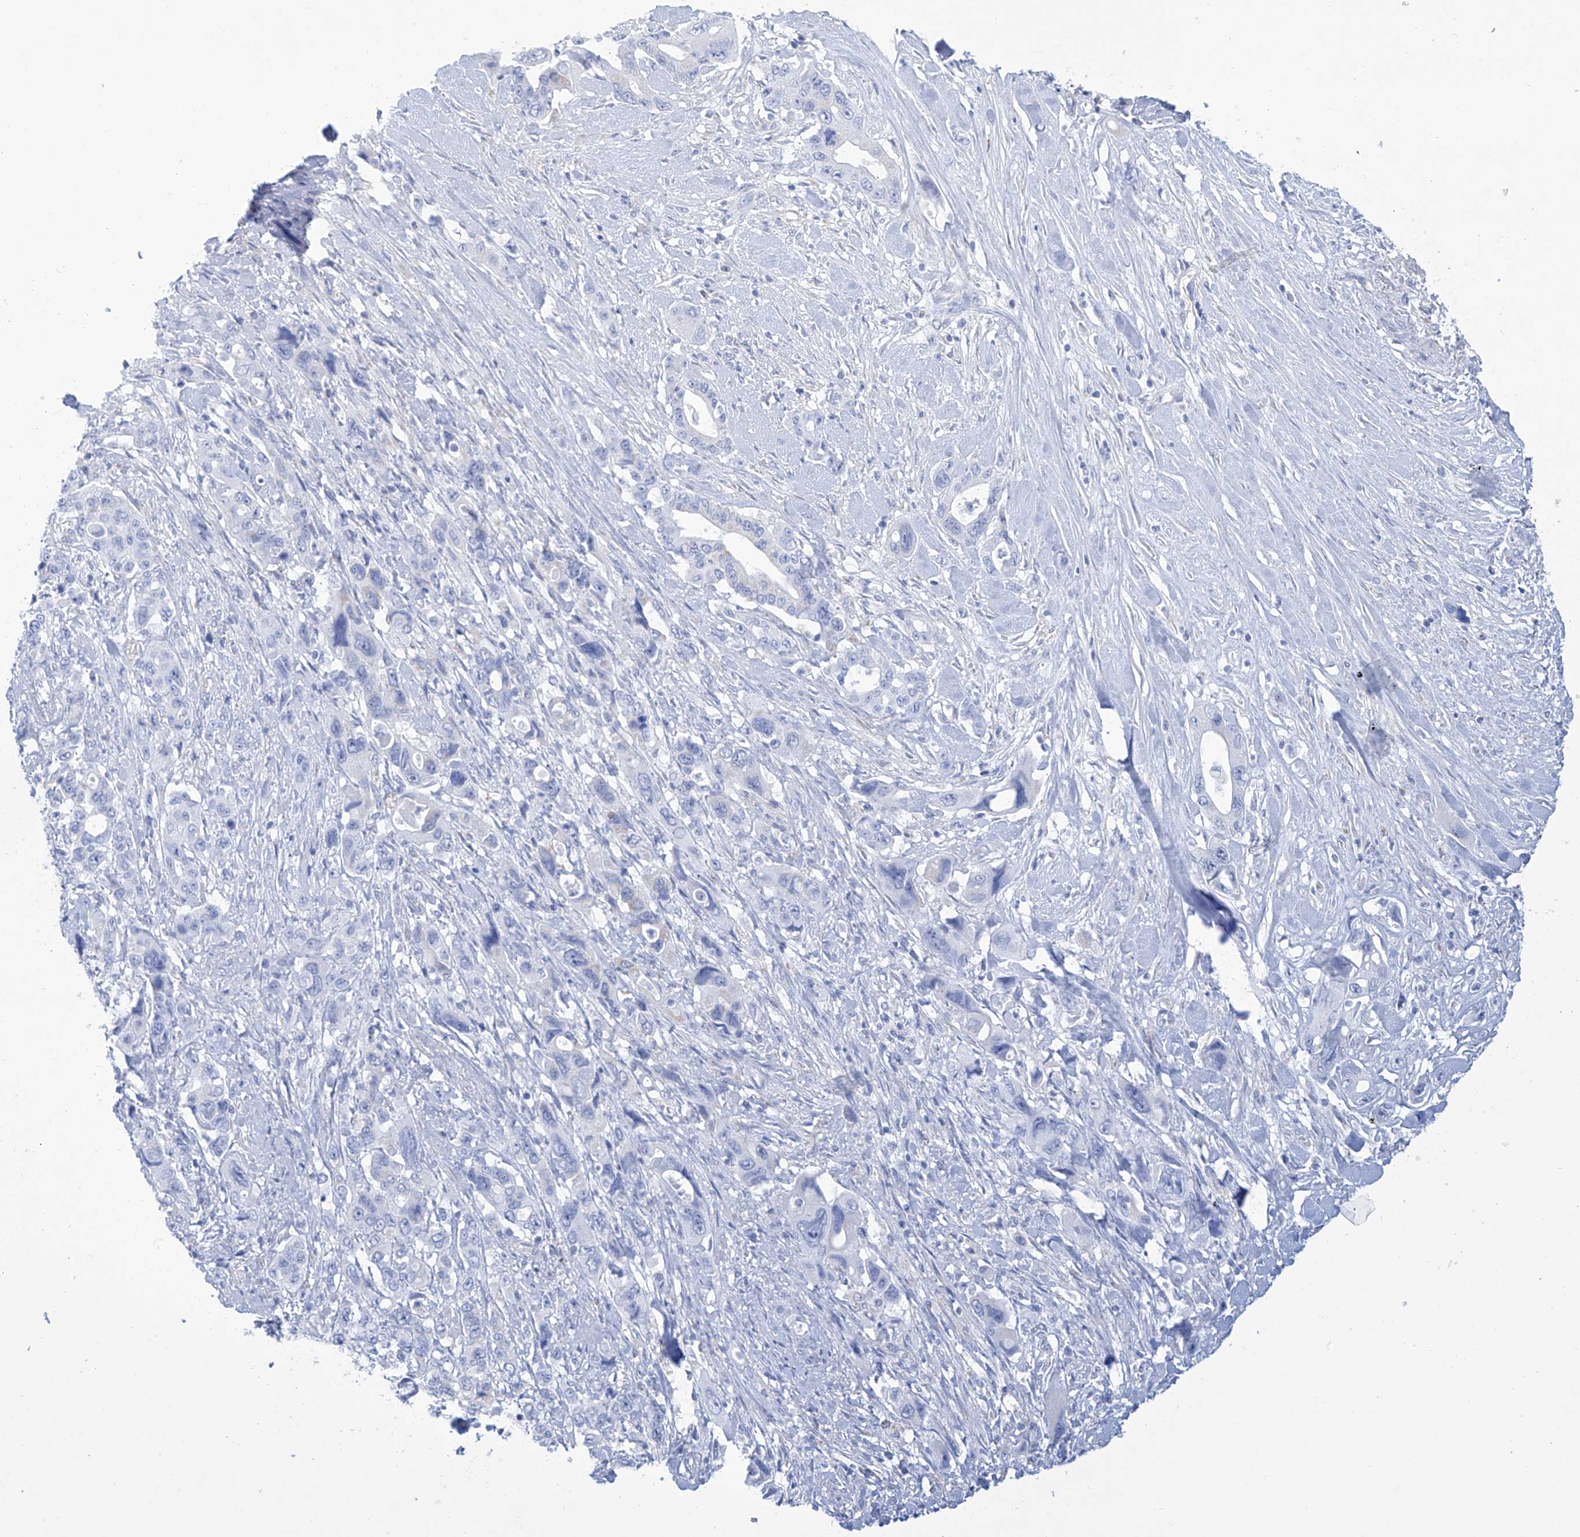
{"staining": {"intensity": "negative", "quantity": "none", "location": "none"}, "tissue": "pancreatic cancer", "cell_type": "Tumor cells", "image_type": "cancer", "snomed": [{"axis": "morphology", "description": "Adenocarcinoma, NOS"}, {"axis": "topography", "description": "Pancreas"}], "caption": "An image of human pancreatic cancer (adenocarcinoma) is negative for staining in tumor cells.", "gene": "ALDH6A1", "patient": {"sex": "male", "age": 46}}